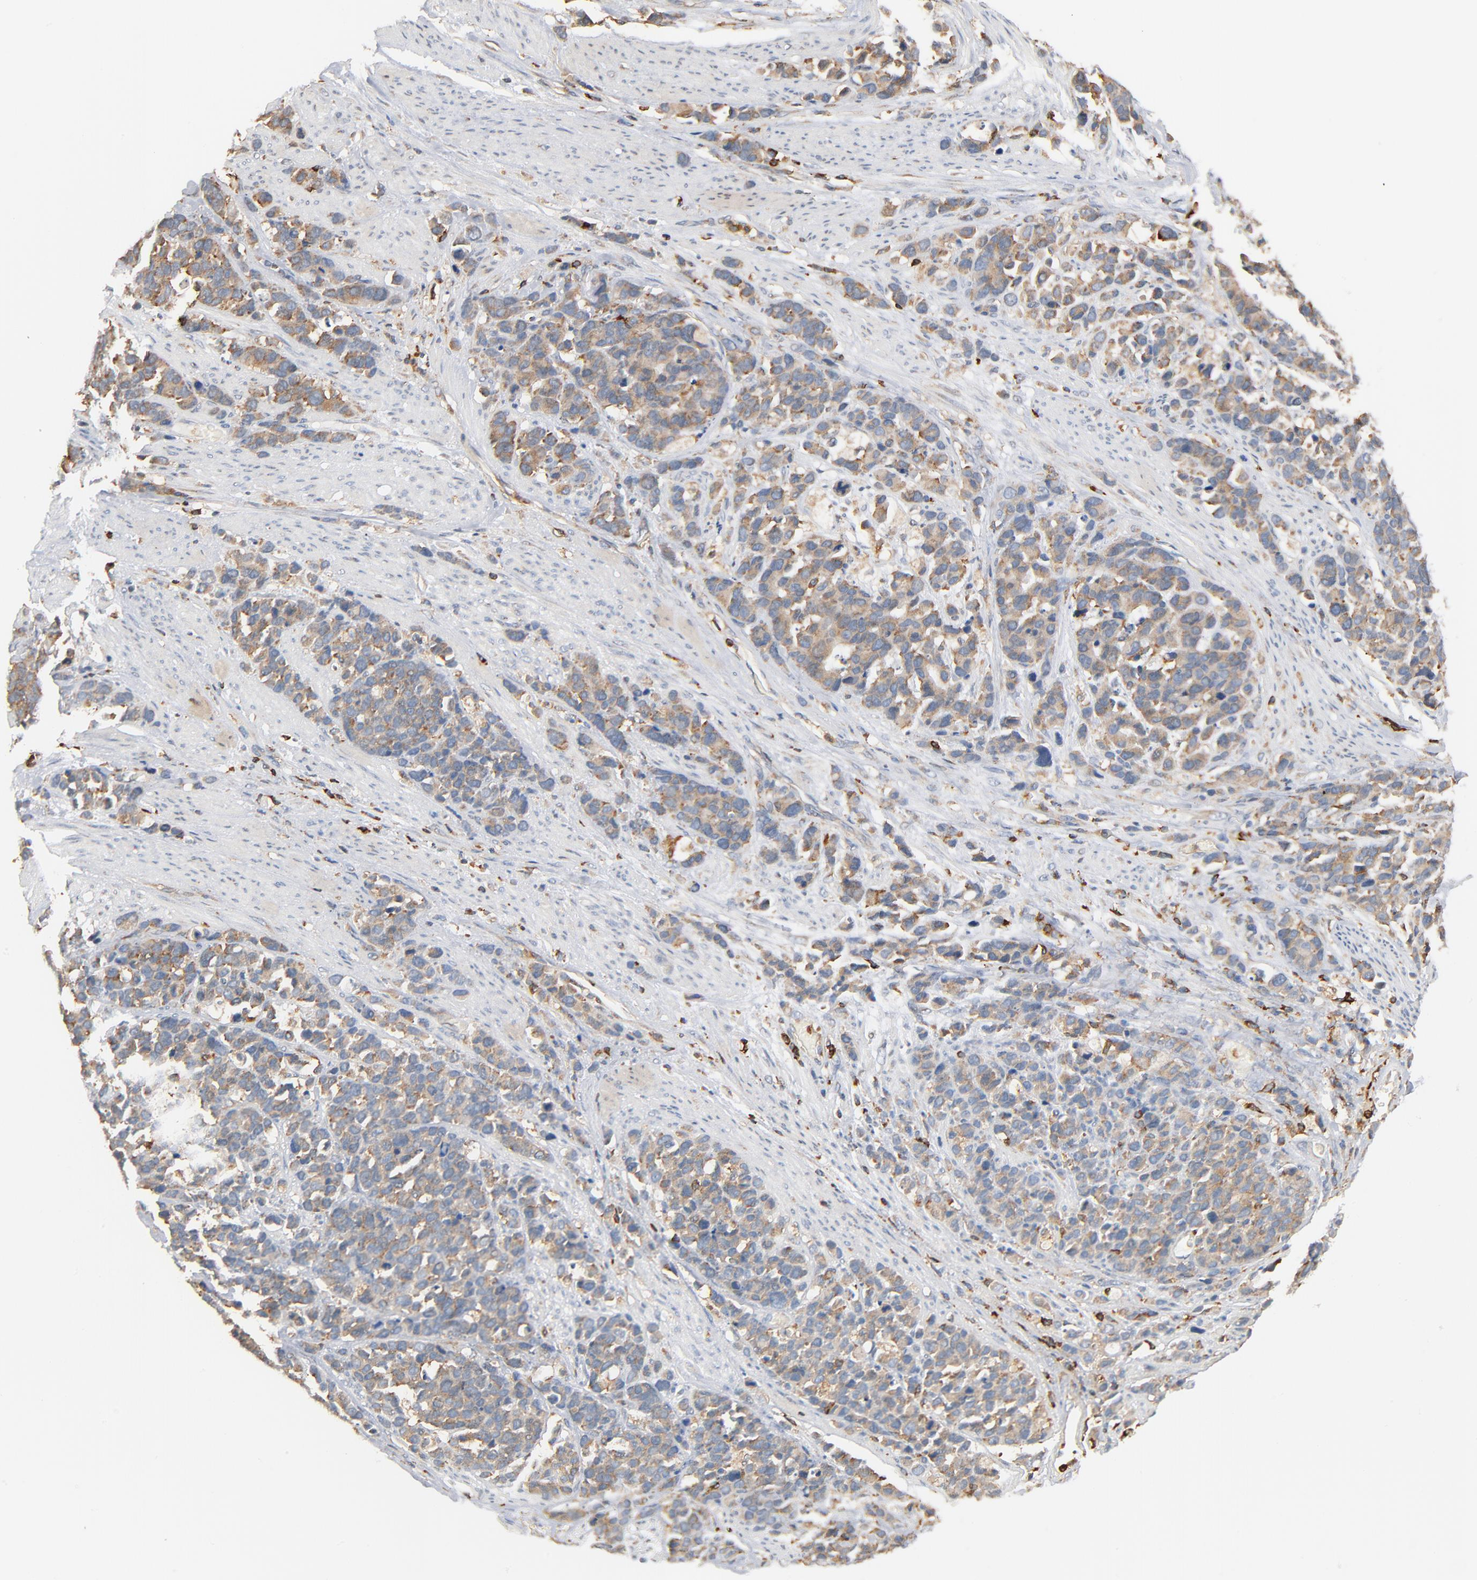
{"staining": {"intensity": "weak", "quantity": ">75%", "location": "cytoplasmic/membranous"}, "tissue": "stomach cancer", "cell_type": "Tumor cells", "image_type": "cancer", "snomed": [{"axis": "morphology", "description": "Adenocarcinoma, NOS"}, {"axis": "topography", "description": "Stomach, upper"}], "caption": "Weak cytoplasmic/membranous staining is seen in approximately >75% of tumor cells in stomach adenocarcinoma. (DAB (3,3'-diaminobenzidine) IHC, brown staining for protein, blue staining for nuclei).", "gene": "SH3KBP1", "patient": {"sex": "male", "age": 71}}